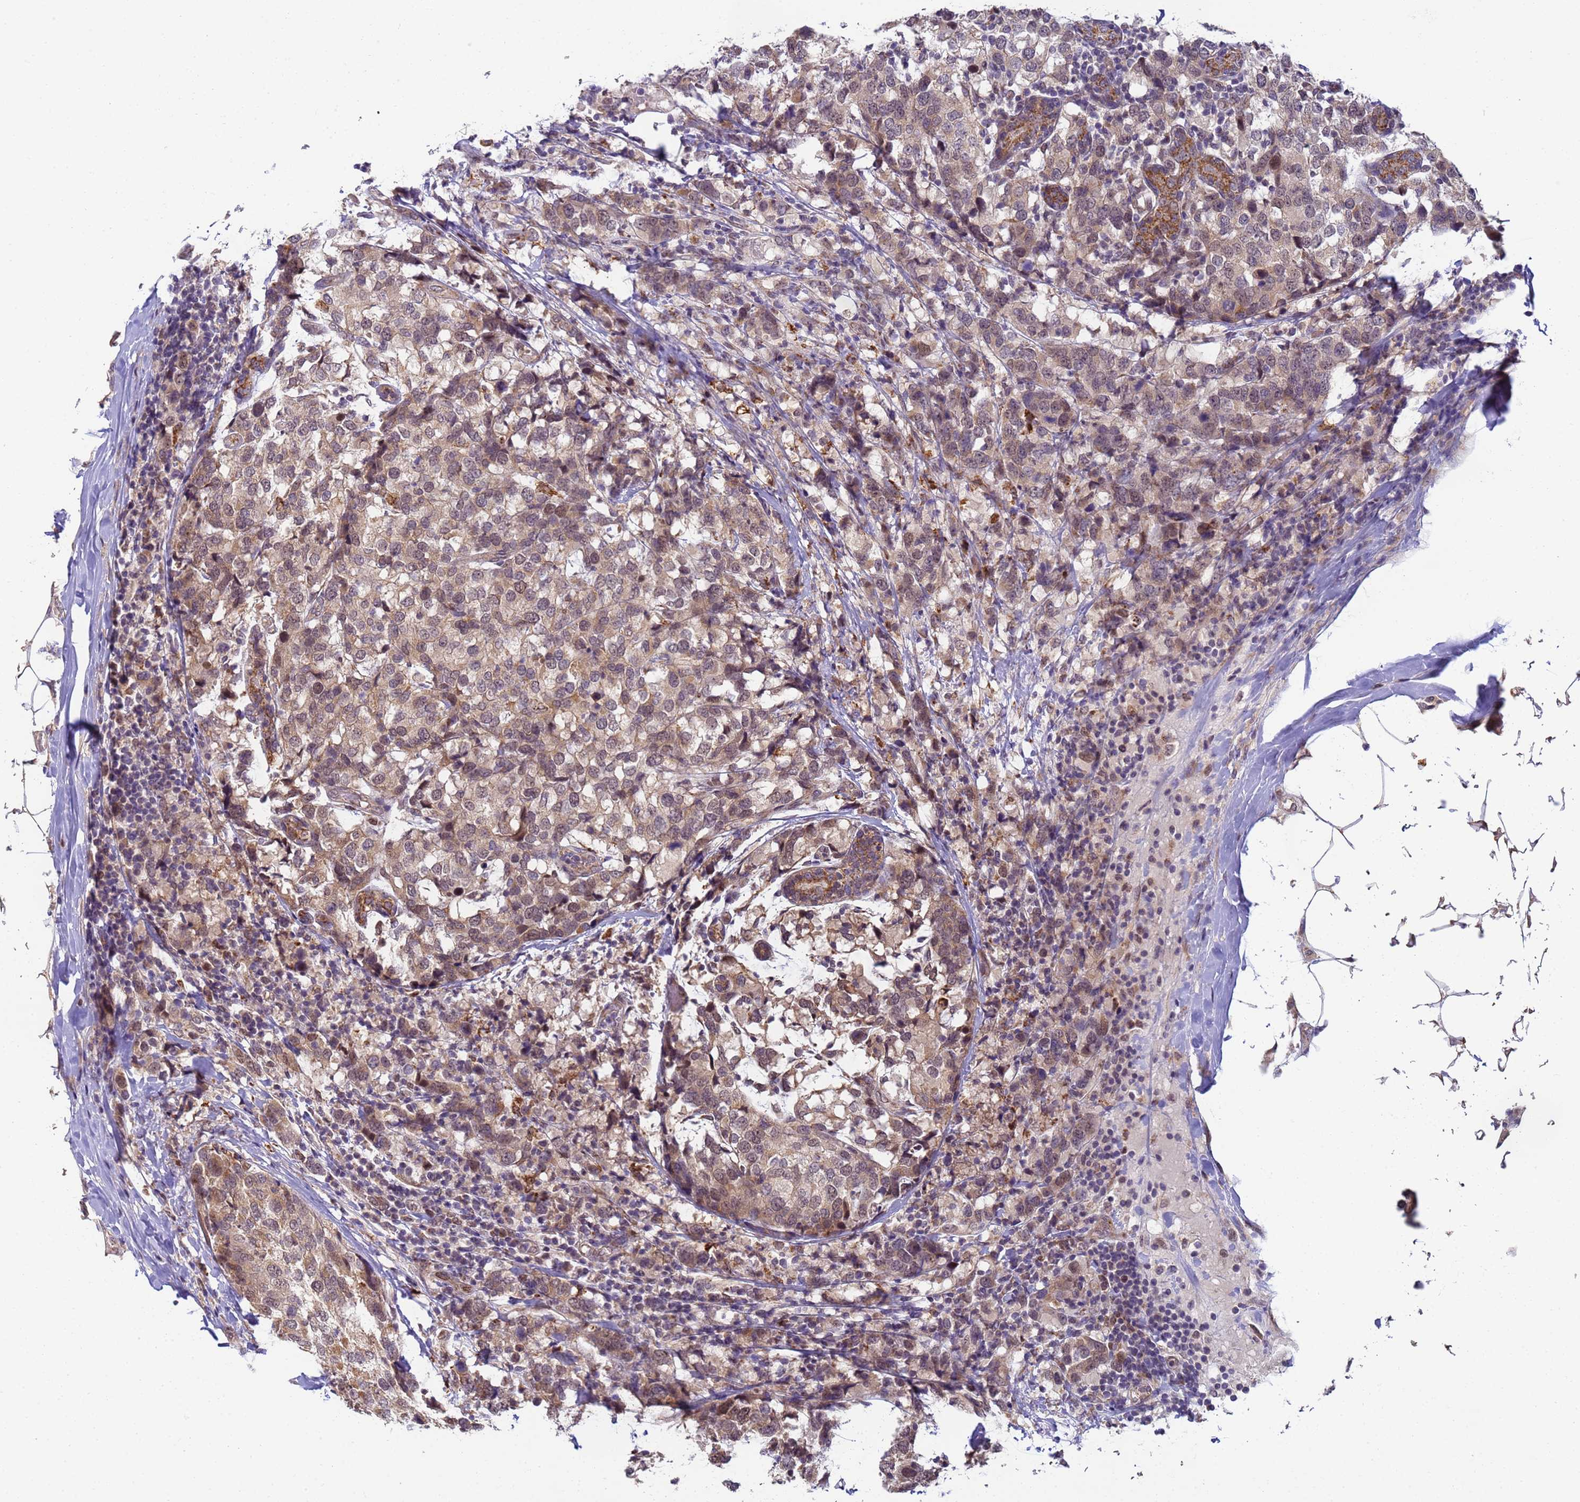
{"staining": {"intensity": "weak", "quantity": ">75%", "location": "cytoplasmic/membranous,nuclear"}, "tissue": "breast cancer", "cell_type": "Tumor cells", "image_type": "cancer", "snomed": [{"axis": "morphology", "description": "Lobular carcinoma"}, {"axis": "topography", "description": "Breast"}], "caption": "Immunohistochemical staining of breast cancer (lobular carcinoma) reveals low levels of weak cytoplasmic/membranous and nuclear protein staining in about >75% of tumor cells.", "gene": "RAPGEF3", "patient": {"sex": "female", "age": 59}}